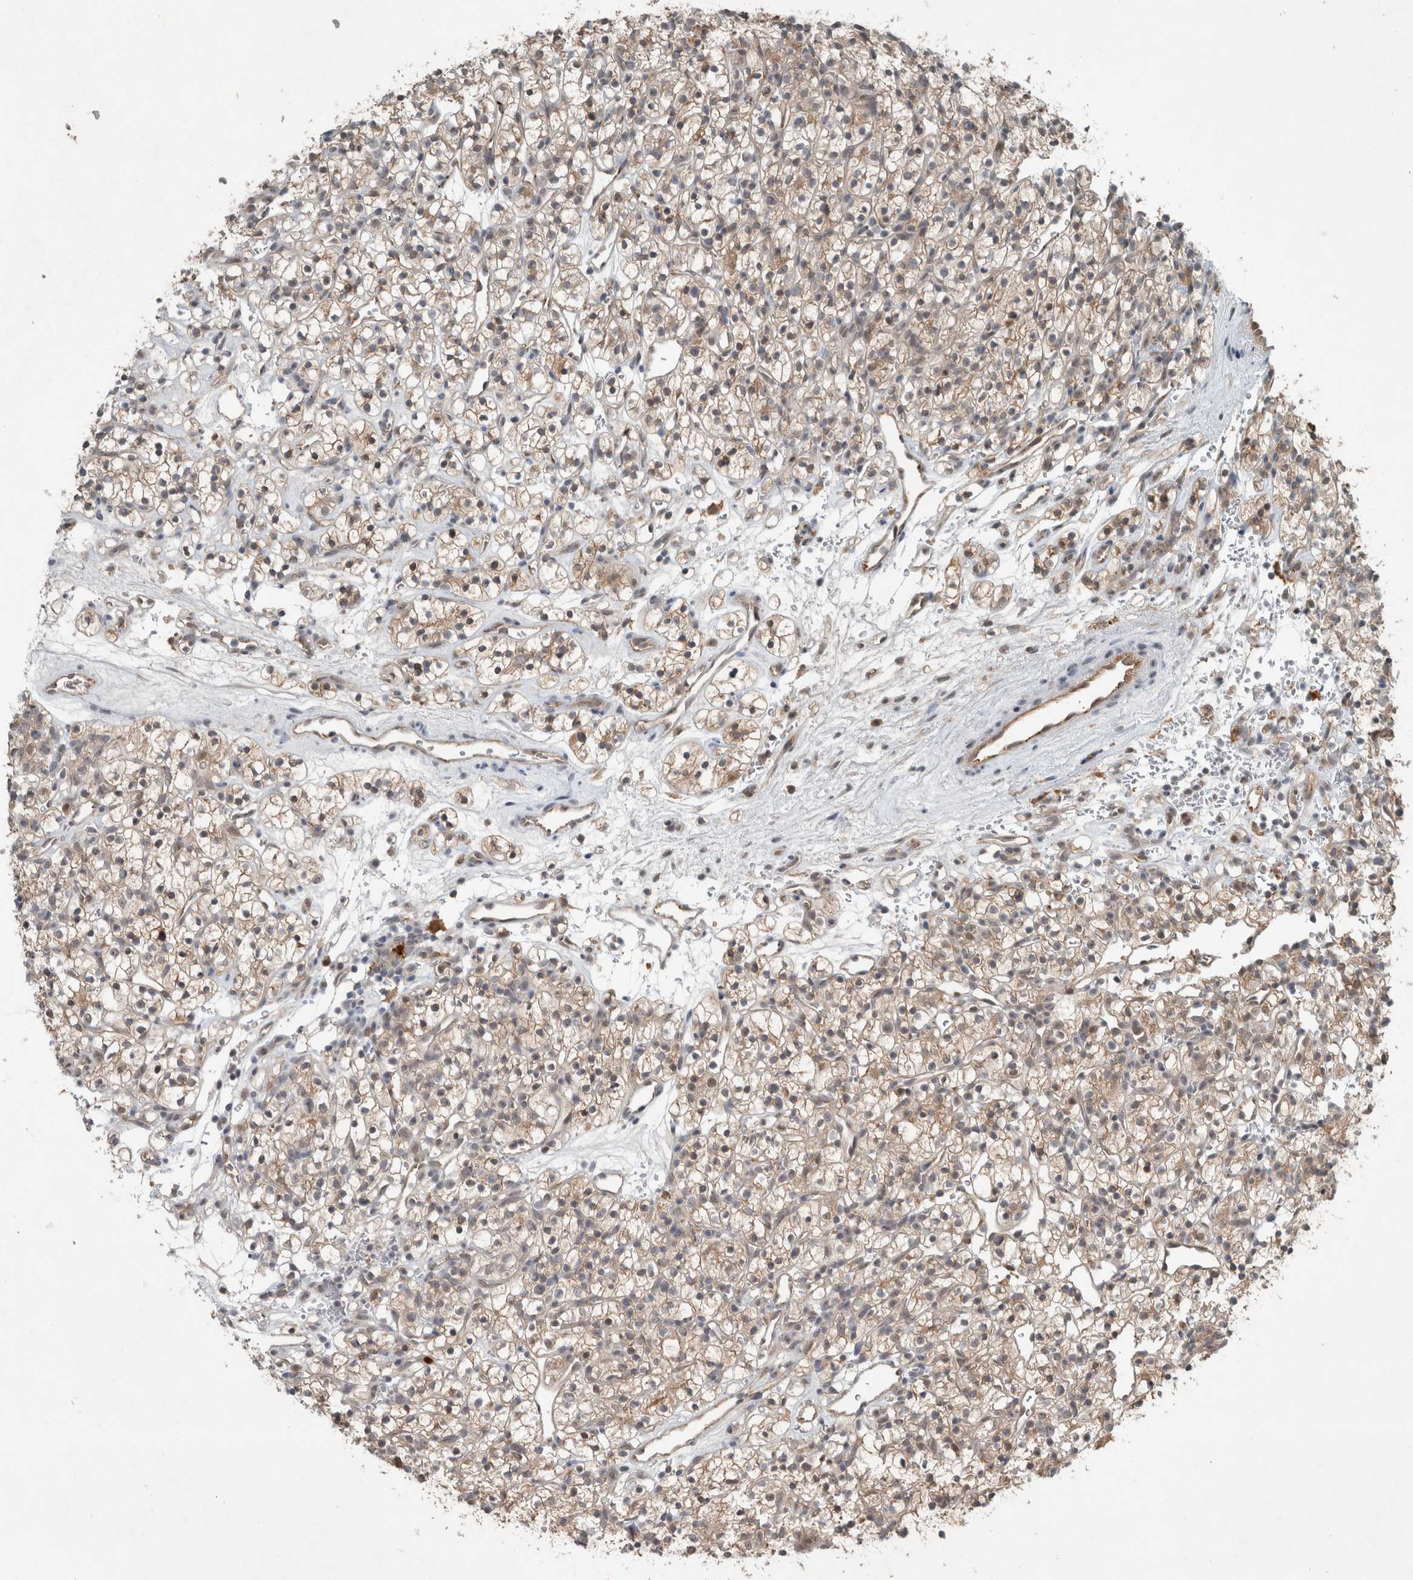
{"staining": {"intensity": "weak", "quantity": ">75%", "location": "cytoplasmic/membranous"}, "tissue": "renal cancer", "cell_type": "Tumor cells", "image_type": "cancer", "snomed": [{"axis": "morphology", "description": "Adenocarcinoma, NOS"}, {"axis": "topography", "description": "Kidney"}], "caption": "Immunohistochemistry (IHC) image of neoplastic tissue: renal cancer stained using immunohistochemistry (IHC) demonstrates low levels of weak protein expression localized specifically in the cytoplasmic/membranous of tumor cells, appearing as a cytoplasmic/membranous brown color.", "gene": "RALGDS", "patient": {"sex": "female", "age": 57}}